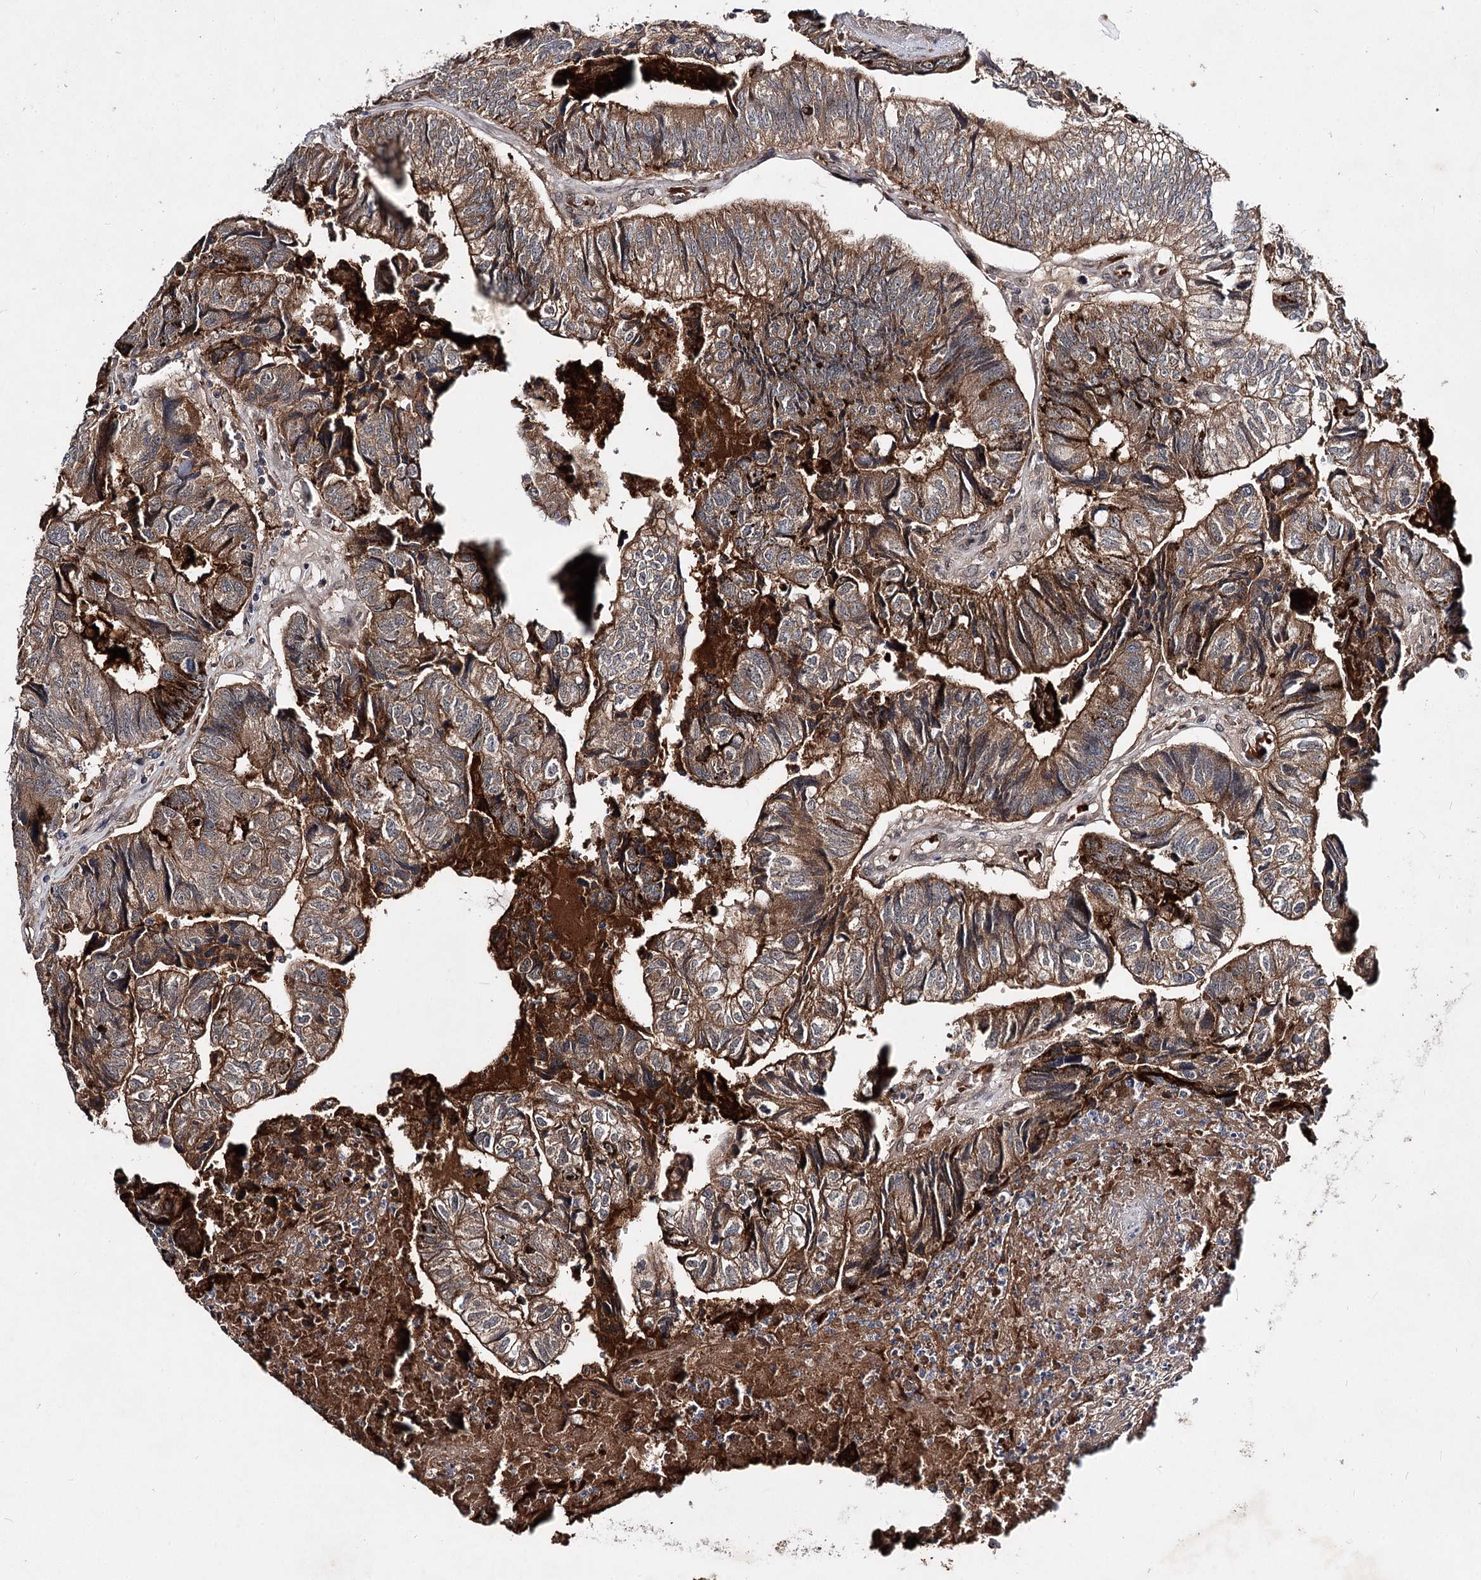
{"staining": {"intensity": "strong", "quantity": "25%-75%", "location": "cytoplasmic/membranous"}, "tissue": "colorectal cancer", "cell_type": "Tumor cells", "image_type": "cancer", "snomed": [{"axis": "morphology", "description": "Adenocarcinoma, NOS"}, {"axis": "topography", "description": "Colon"}], "caption": "Immunohistochemical staining of adenocarcinoma (colorectal) exhibits high levels of strong cytoplasmic/membranous staining in approximately 25%-75% of tumor cells.", "gene": "MSANTD2", "patient": {"sex": "female", "age": 67}}